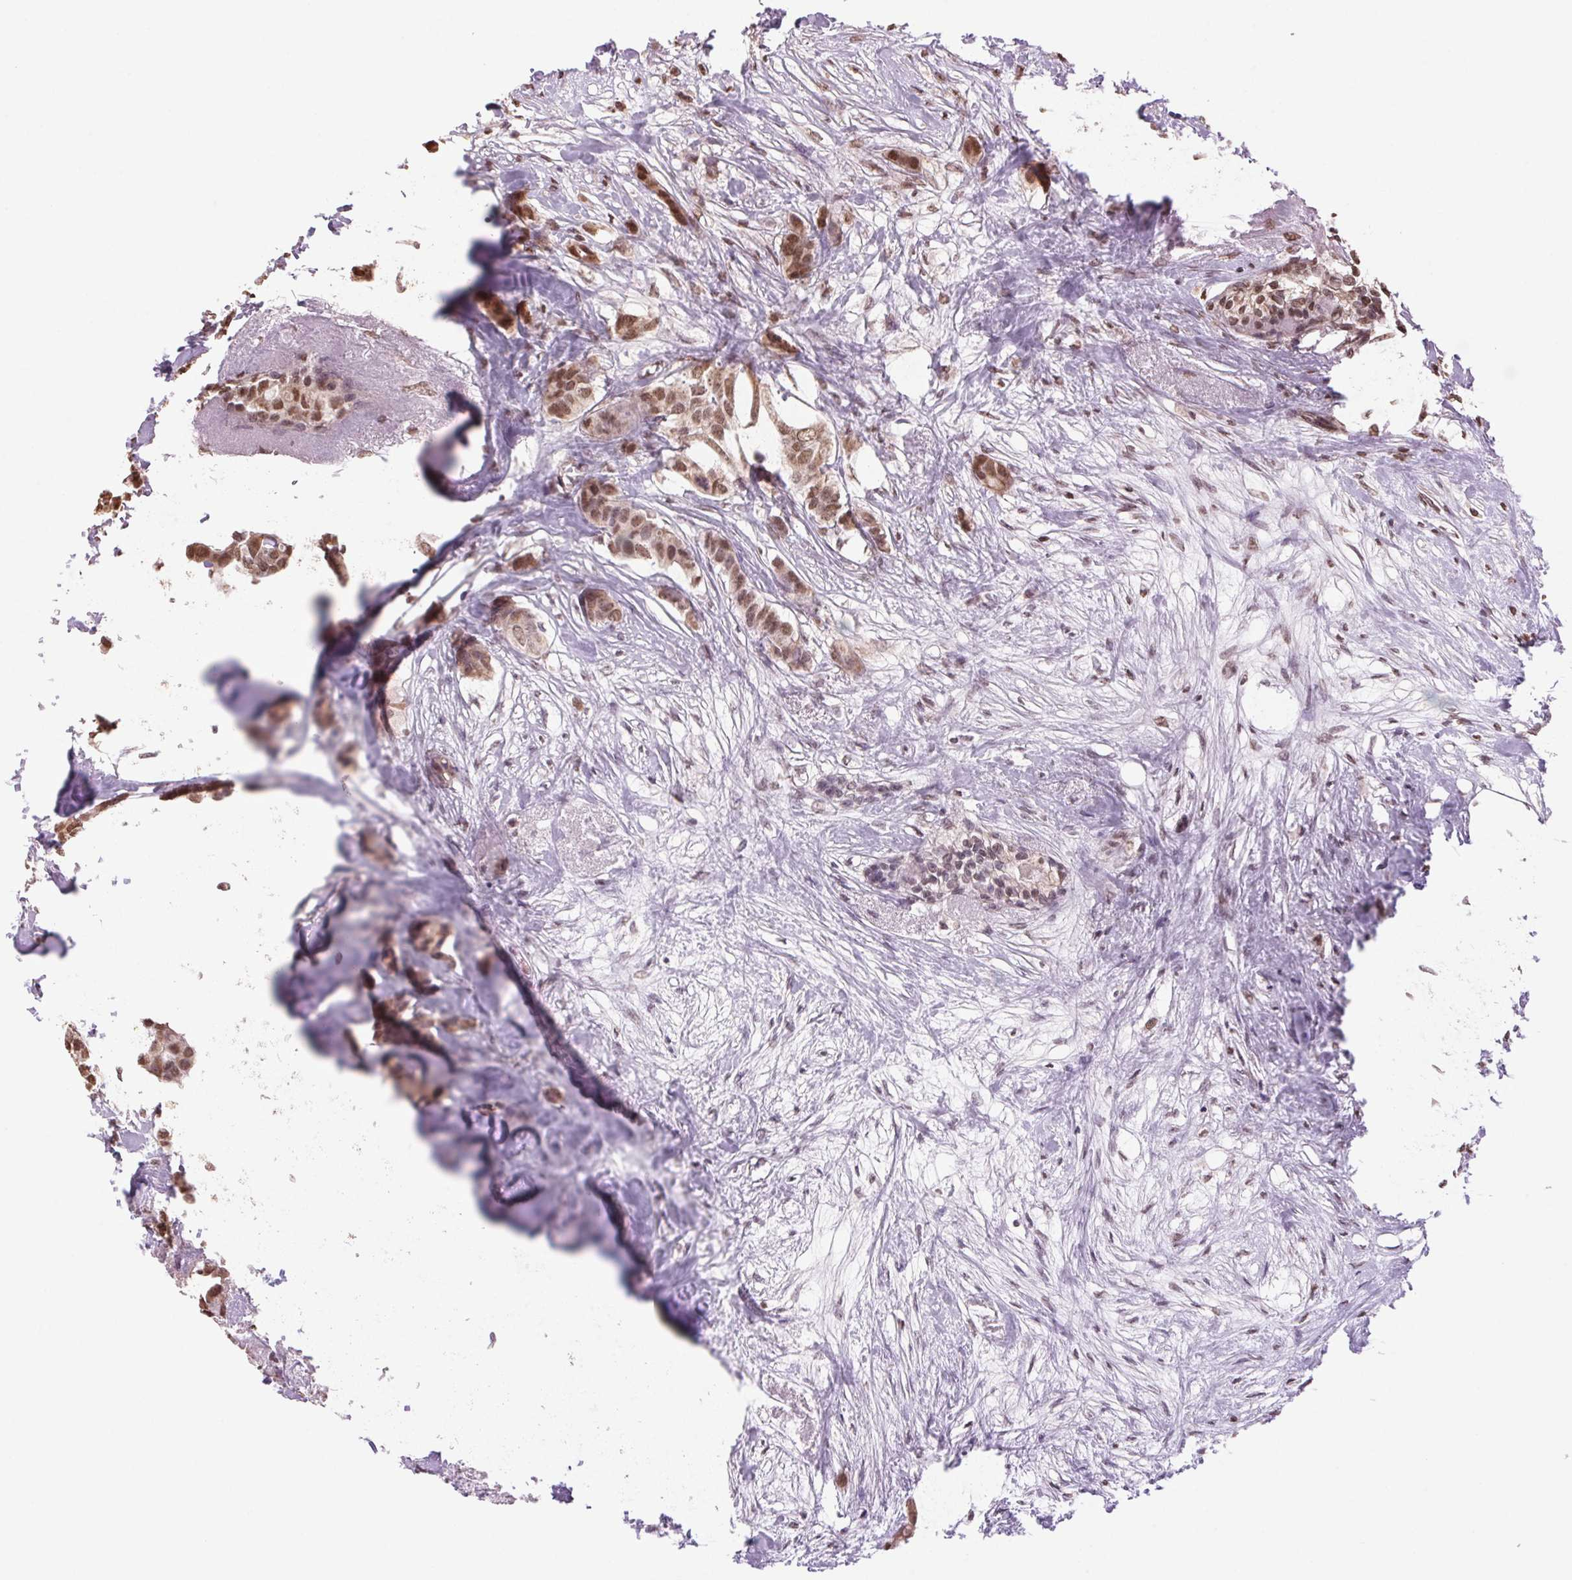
{"staining": {"intensity": "moderate", "quantity": ">75%", "location": "cytoplasmic/membranous,nuclear"}, "tissue": "breast cancer", "cell_type": "Tumor cells", "image_type": "cancer", "snomed": [{"axis": "morphology", "description": "Duct carcinoma"}, {"axis": "topography", "description": "Breast"}], "caption": "The immunohistochemical stain shows moderate cytoplasmic/membranous and nuclear staining in tumor cells of intraductal carcinoma (breast) tissue. The protein of interest is stained brown, and the nuclei are stained in blue (DAB (3,3'-diaminobenzidine) IHC with brightfield microscopy, high magnification).", "gene": "VWA3B", "patient": {"sex": "female", "age": 62}}